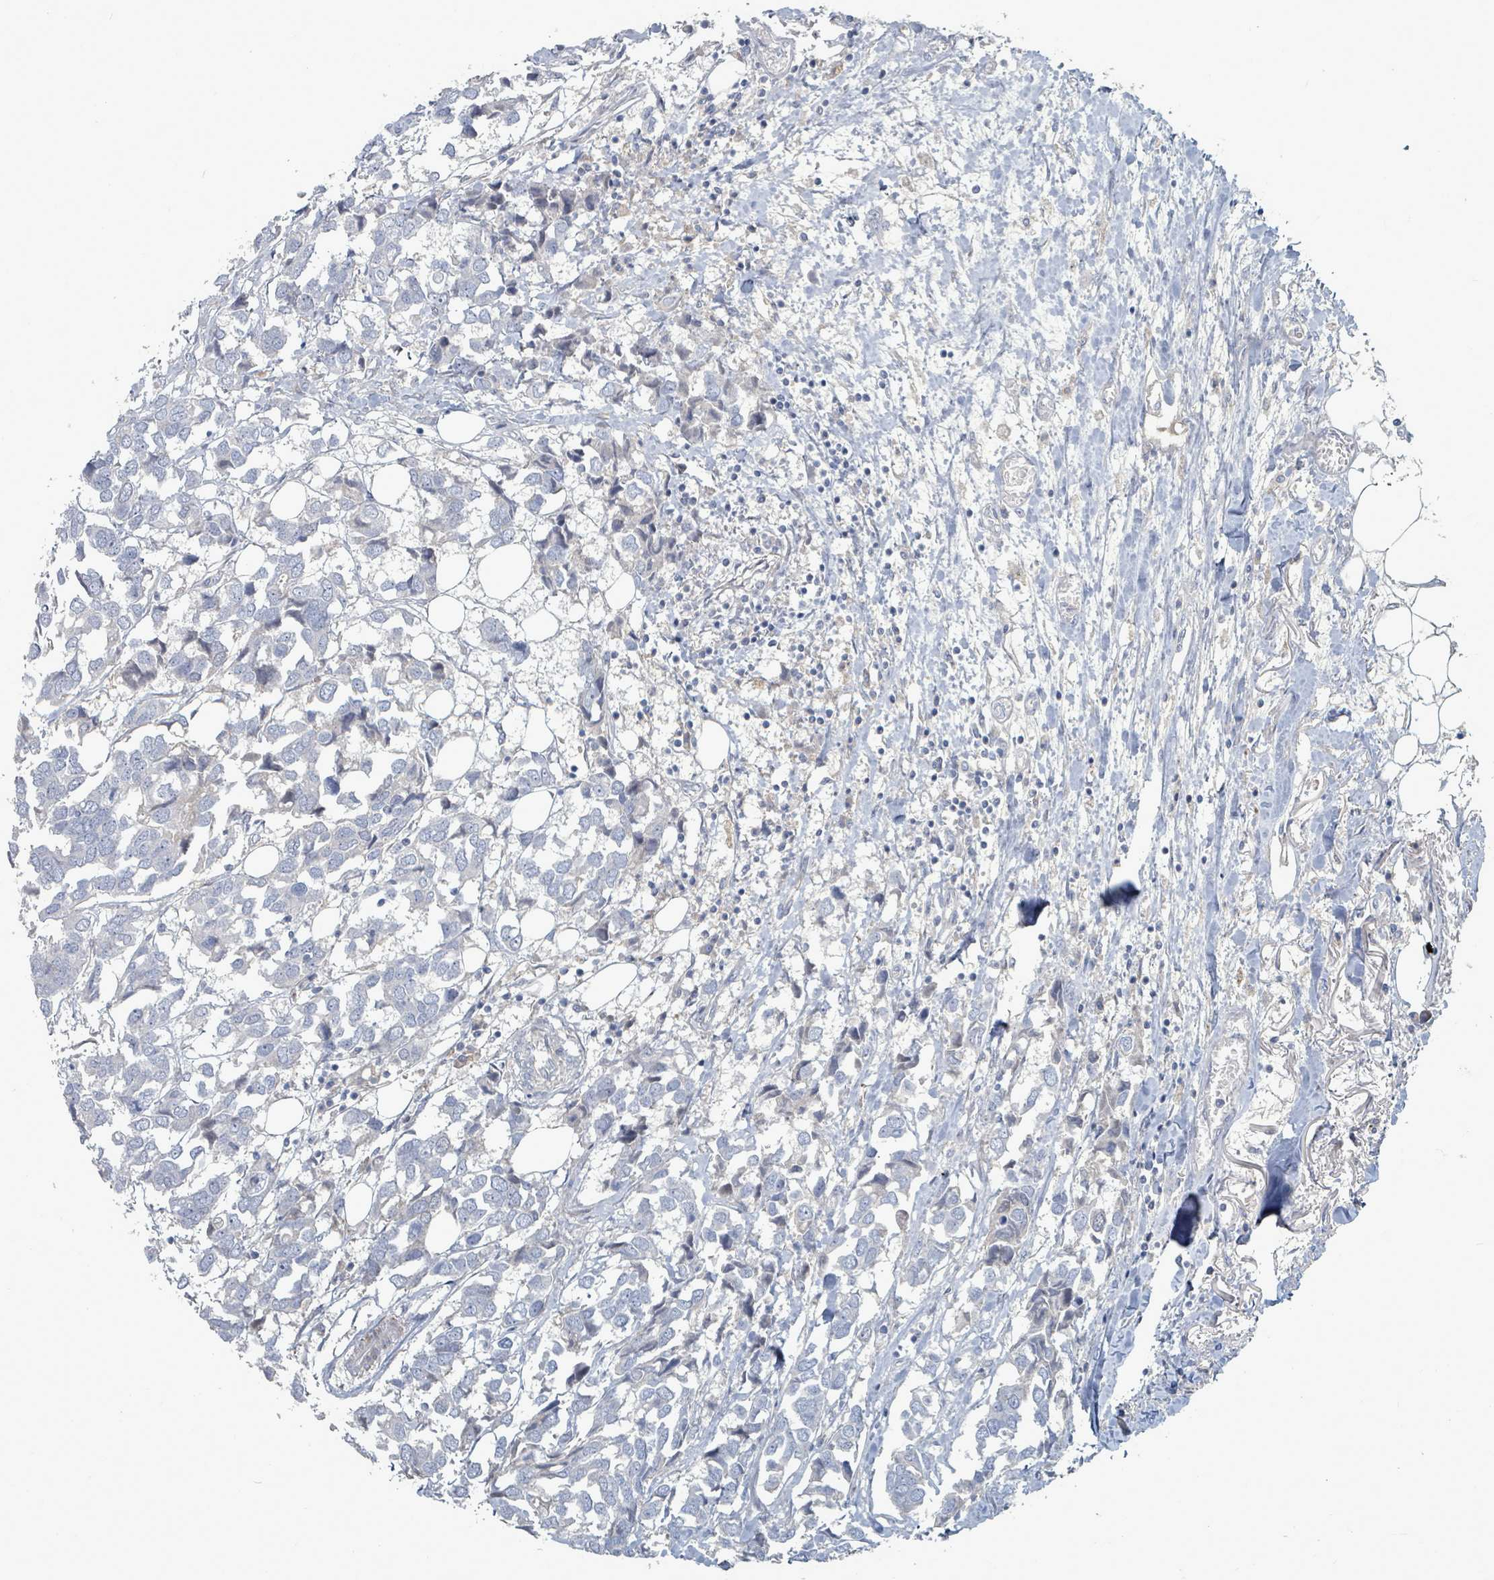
{"staining": {"intensity": "negative", "quantity": "none", "location": "none"}, "tissue": "breast cancer", "cell_type": "Tumor cells", "image_type": "cancer", "snomed": [{"axis": "morphology", "description": "Duct carcinoma"}, {"axis": "topography", "description": "Breast"}], "caption": "Human breast cancer stained for a protein using immunohistochemistry (IHC) exhibits no positivity in tumor cells.", "gene": "ARGFX", "patient": {"sex": "female", "age": 83}}